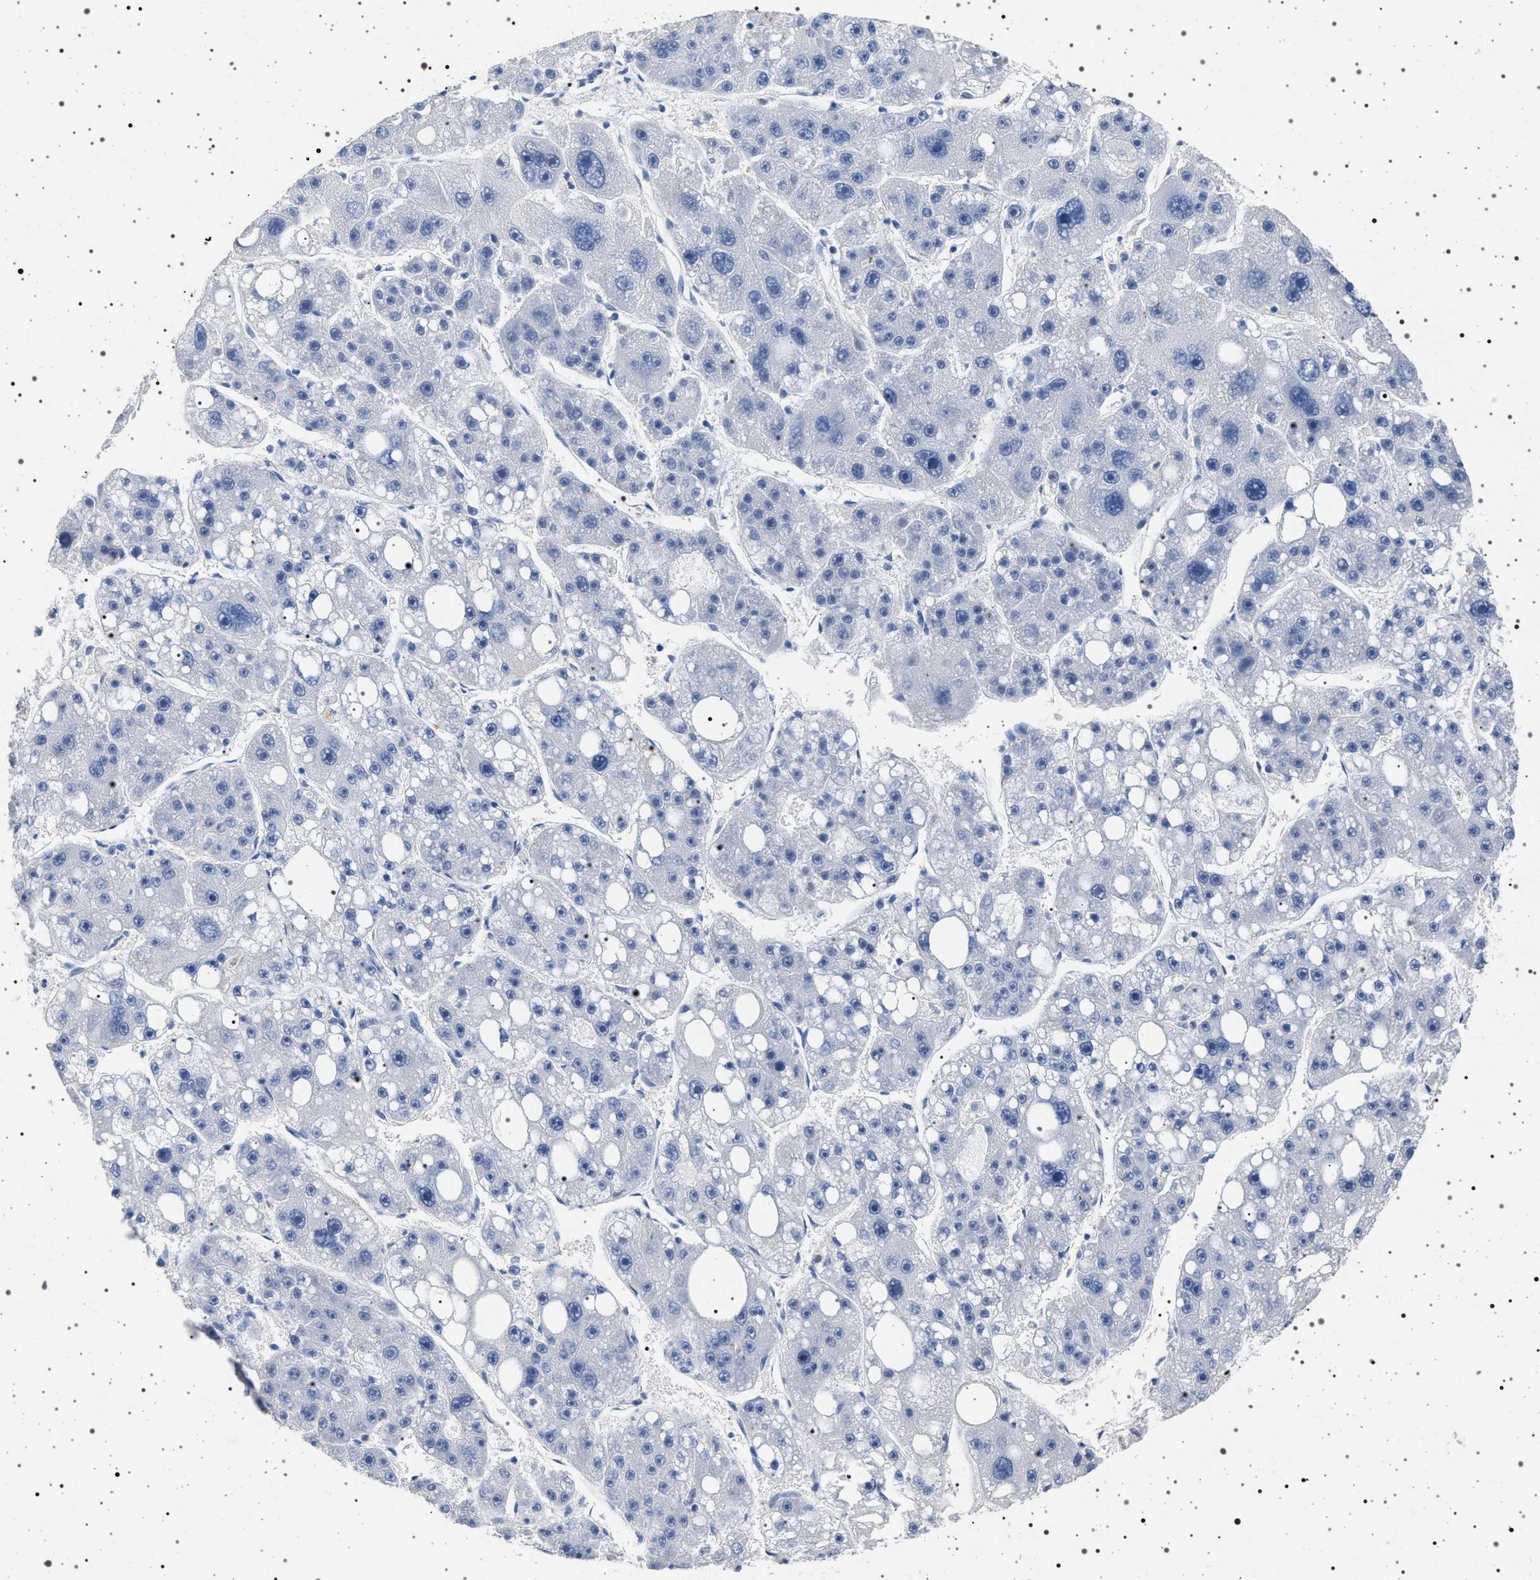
{"staining": {"intensity": "negative", "quantity": "none", "location": "none"}, "tissue": "liver cancer", "cell_type": "Tumor cells", "image_type": "cancer", "snomed": [{"axis": "morphology", "description": "Carcinoma, Hepatocellular, NOS"}, {"axis": "topography", "description": "Liver"}], "caption": "Immunohistochemistry photomicrograph of neoplastic tissue: human liver hepatocellular carcinoma stained with DAB displays no significant protein expression in tumor cells. (Immunohistochemistry, brightfield microscopy, high magnification).", "gene": "NAT9", "patient": {"sex": "female", "age": 61}}